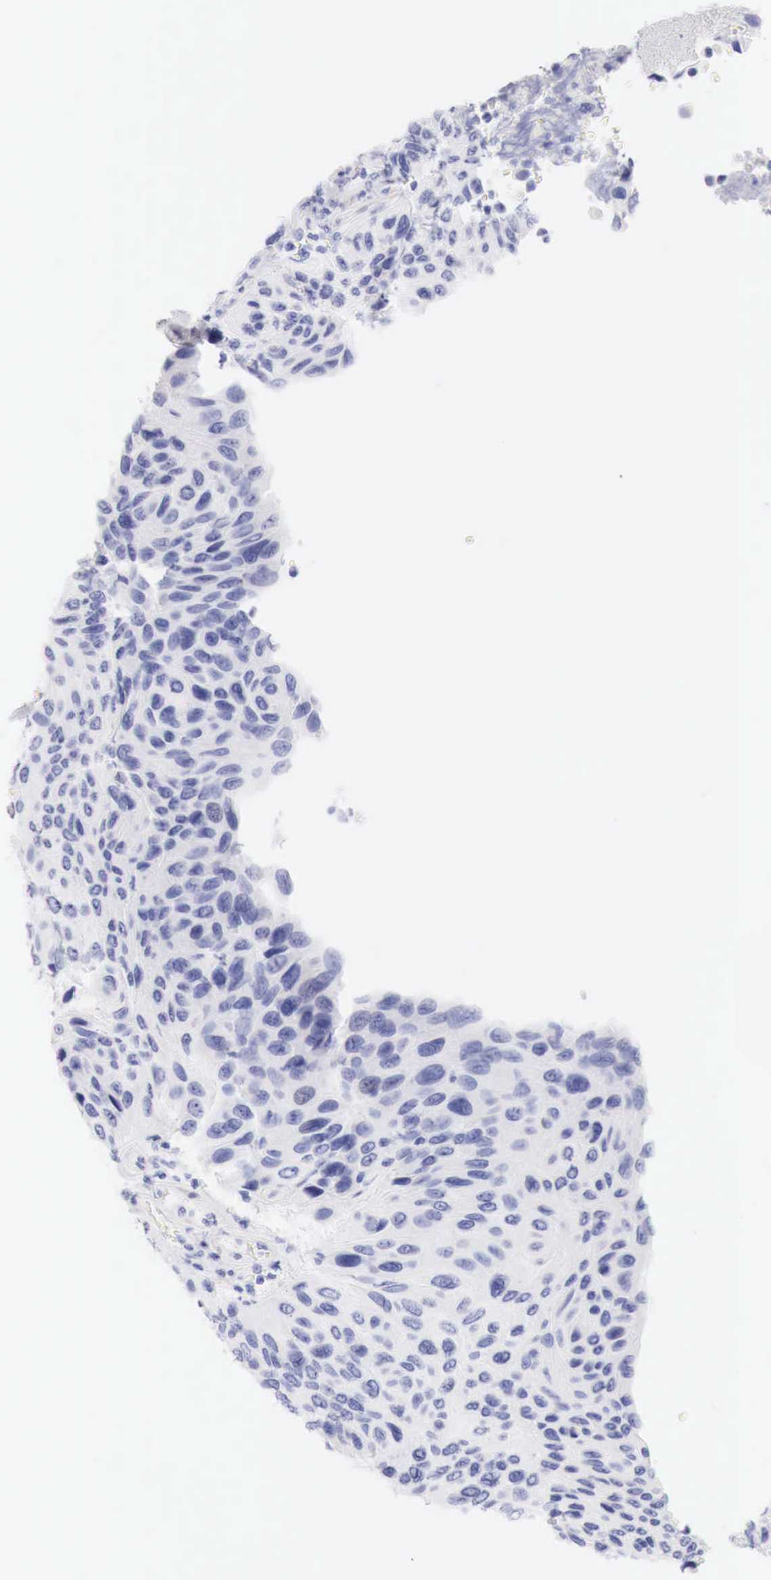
{"staining": {"intensity": "negative", "quantity": "none", "location": "none"}, "tissue": "urothelial cancer", "cell_type": "Tumor cells", "image_type": "cancer", "snomed": [{"axis": "morphology", "description": "Urothelial carcinoma, High grade"}, {"axis": "topography", "description": "Urinary bladder"}], "caption": "The IHC photomicrograph has no significant expression in tumor cells of urothelial cancer tissue.", "gene": "CDKN2A", "patient": {"sex": "male", "age": 66}}